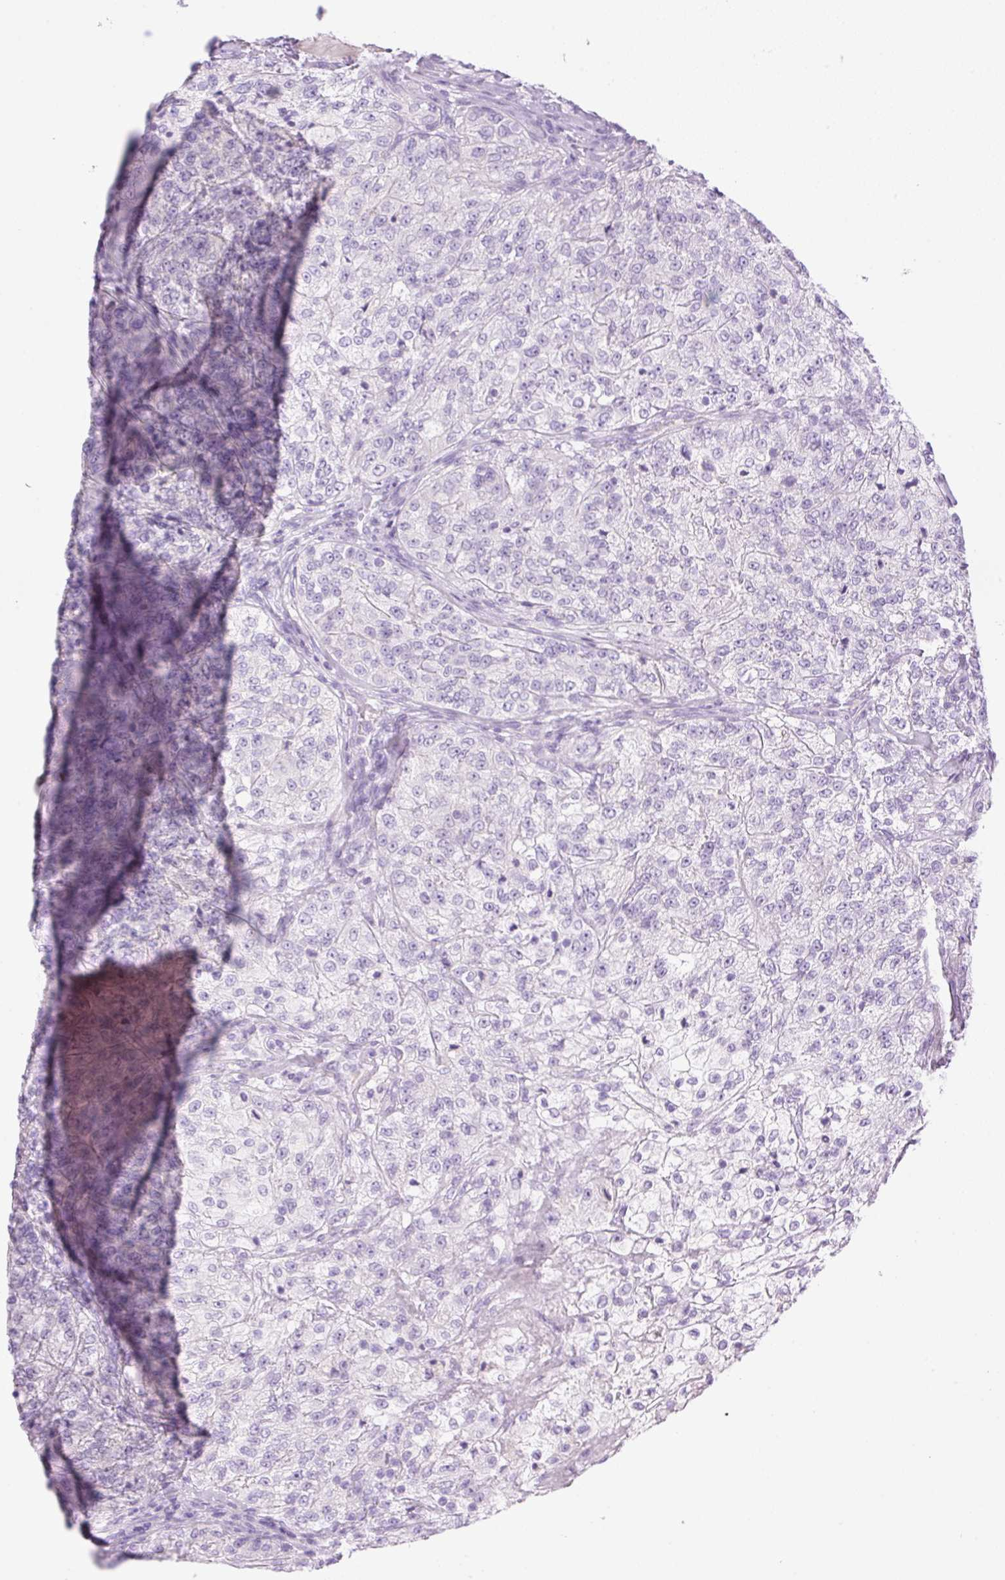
{"staining": {"intensity": "negative", "quantity": "none", "location": "none"}, "tissue": "renal cancer", "cell_type": "Tumor cells", "image_type": "cancer", "snomed": [{"axis": "morphology", "description": "Adenocarcinoma, NOS"}, {"axis": "topography", "description": "Kidney"}], "caption": "Photomicrograph shows no significant protein expression in tumor cells of renal adenocarcinoma.", "gene": "PALM3", "patient": {"sex": "female", "age": 63}}